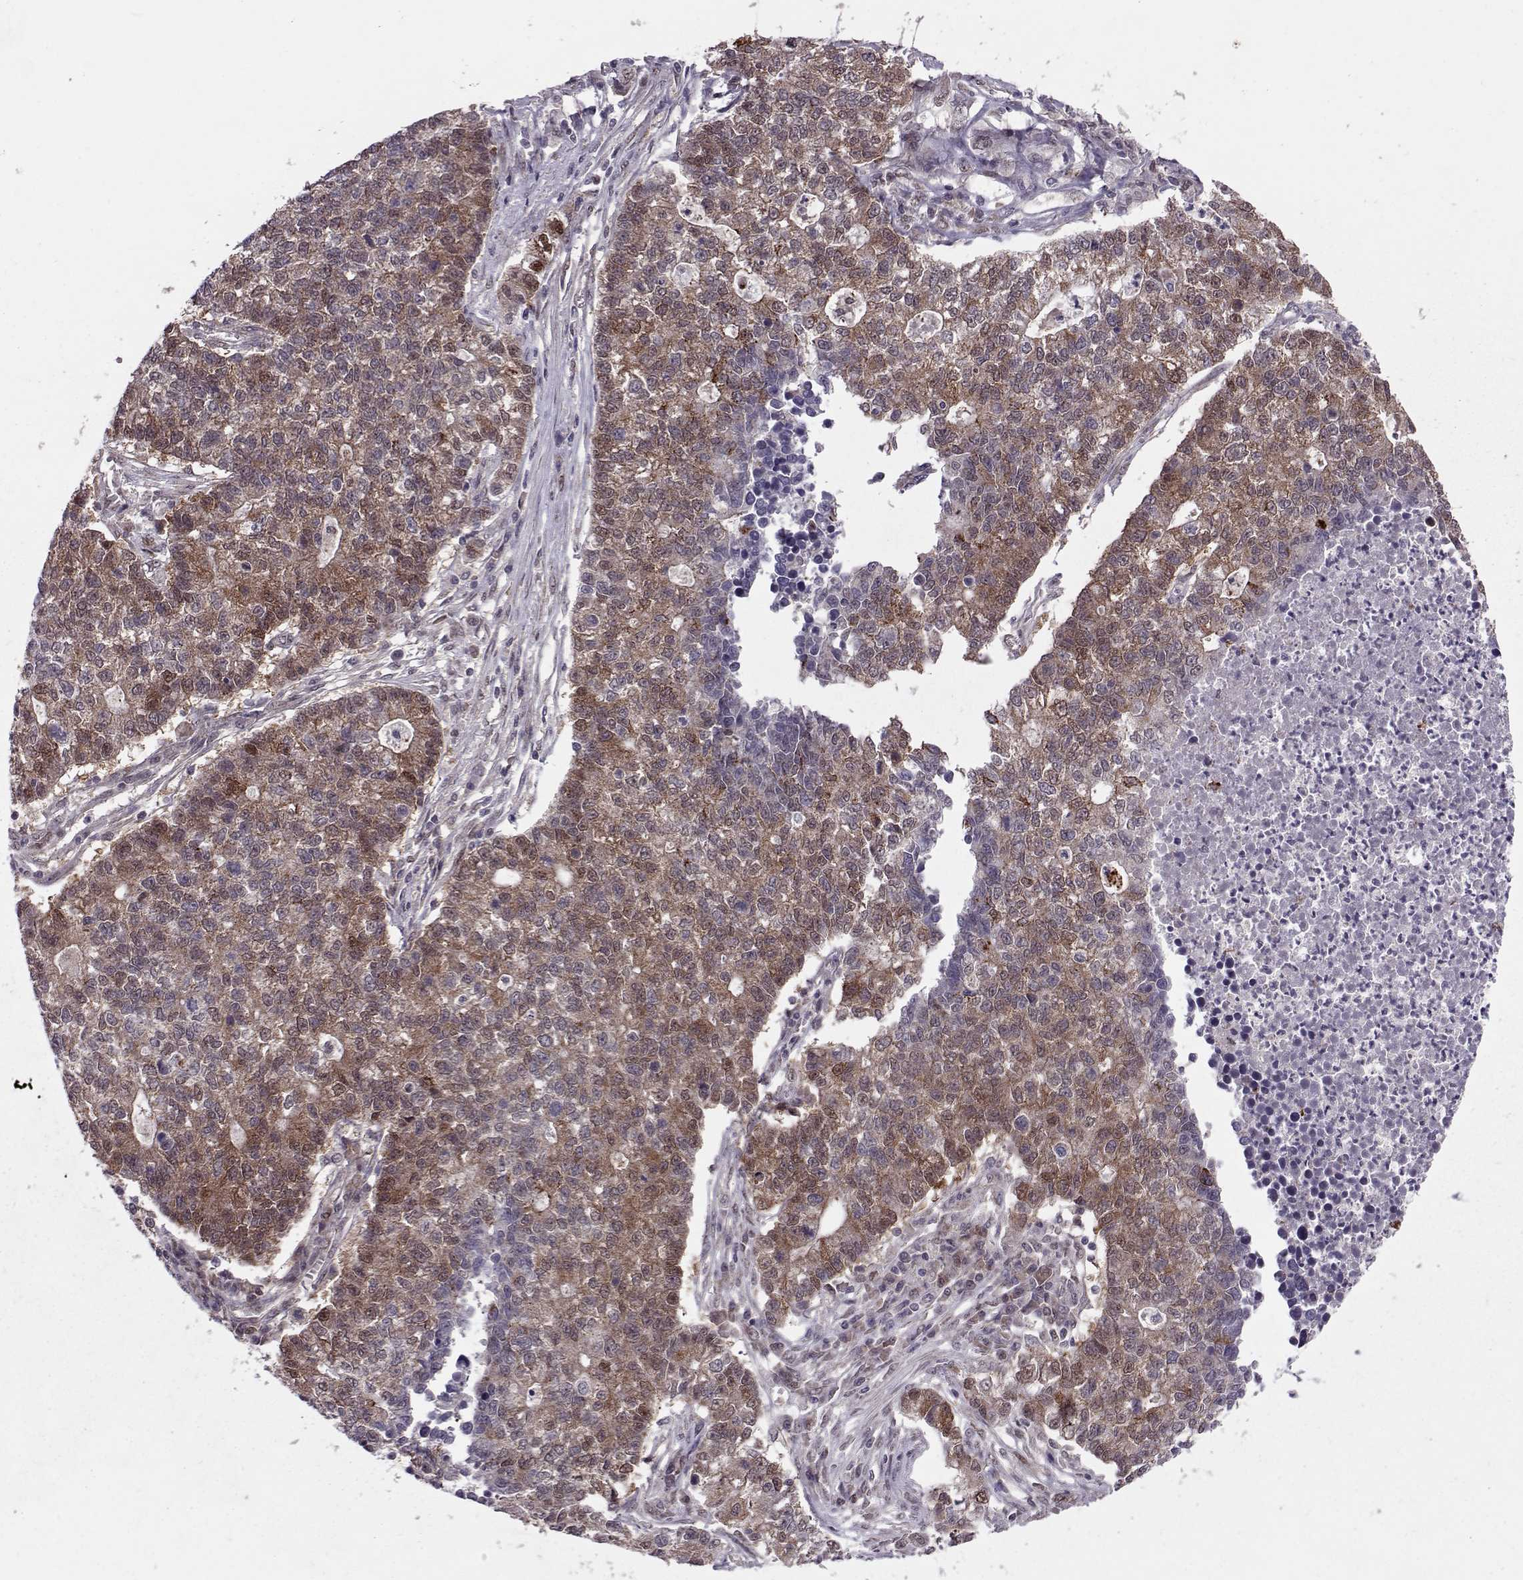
{"staining": {"intensity": "moderate", "quantity": "25%-75%", "location": "cytoplasmic/membranous,nuclear"}, "tissue": "lung cancer", "cell_type": "Tumor cells", "image_type": "cancer", "snomed": [{"axis": "morphology", "description": "Adenocarcinoma, NOS"}, {"axis": "topography", "description": "Lung"}], "caption": "This is an image of IHC staining of lung cancer, which shows moderate expression in the cytoplasmic/membranous and nuclear of tumor cells.", "gene": "CDK4", "patient": {"sex": "male", "age": 57}}